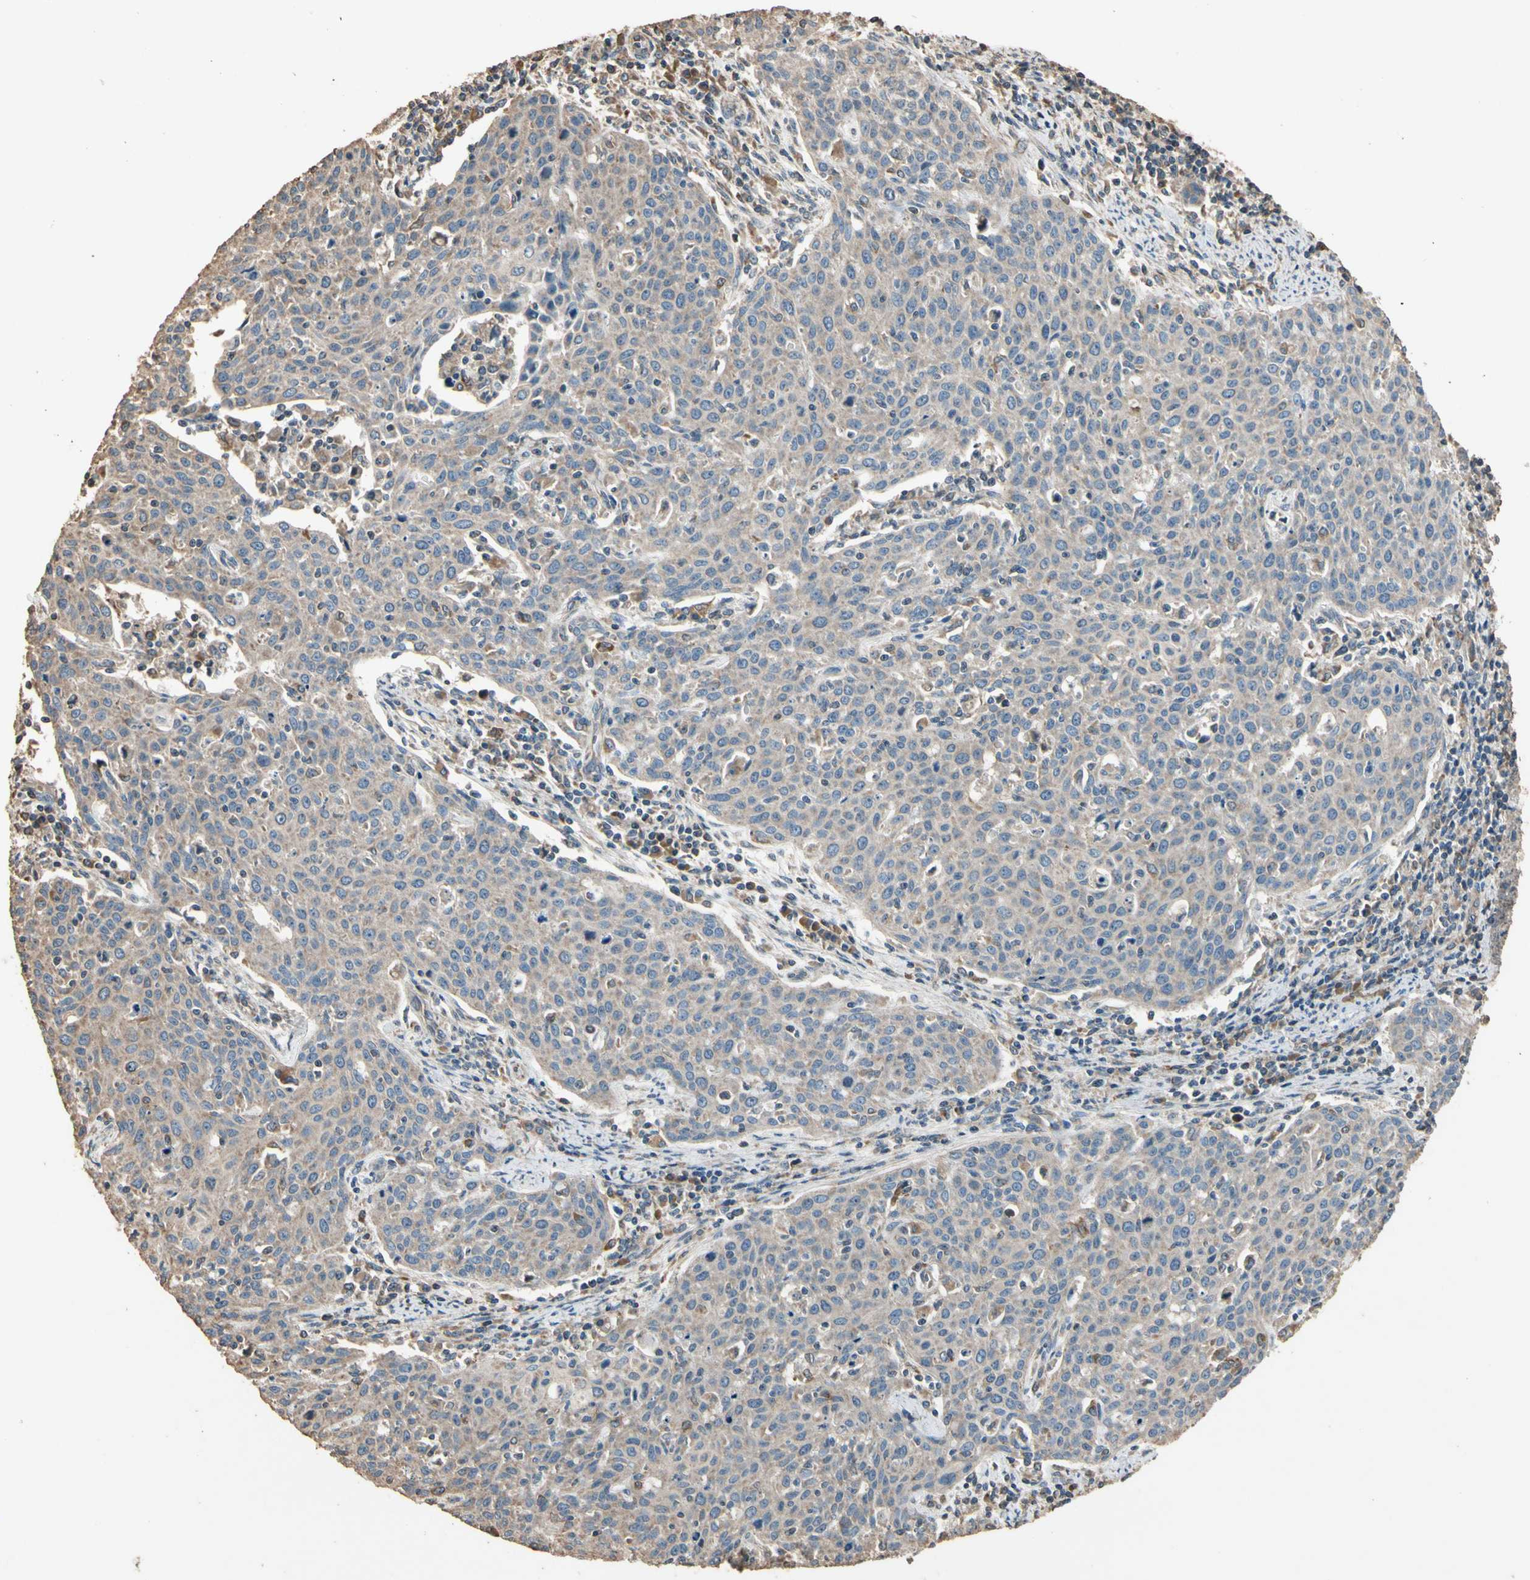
{"staining": {"intensity": "weak", "quantity": "<25%", "location": "cytoplasmic/membranous"}, "tissue": "cervical cancer", "cell_type": "Tumor cells", "image_type": "cancer", "snomed": [{"axis": "morphology", "description": "Squamous cell carcinoma, NOS"}, {"axis": "topography", "description": "Cervix"}], "caption": "Micrograph shows no protein expression in tumor cells of squamous cell carcinoma (cervical) tissue.", "gene": "STX18", "patient": {"sex": "female", "age": 38}}